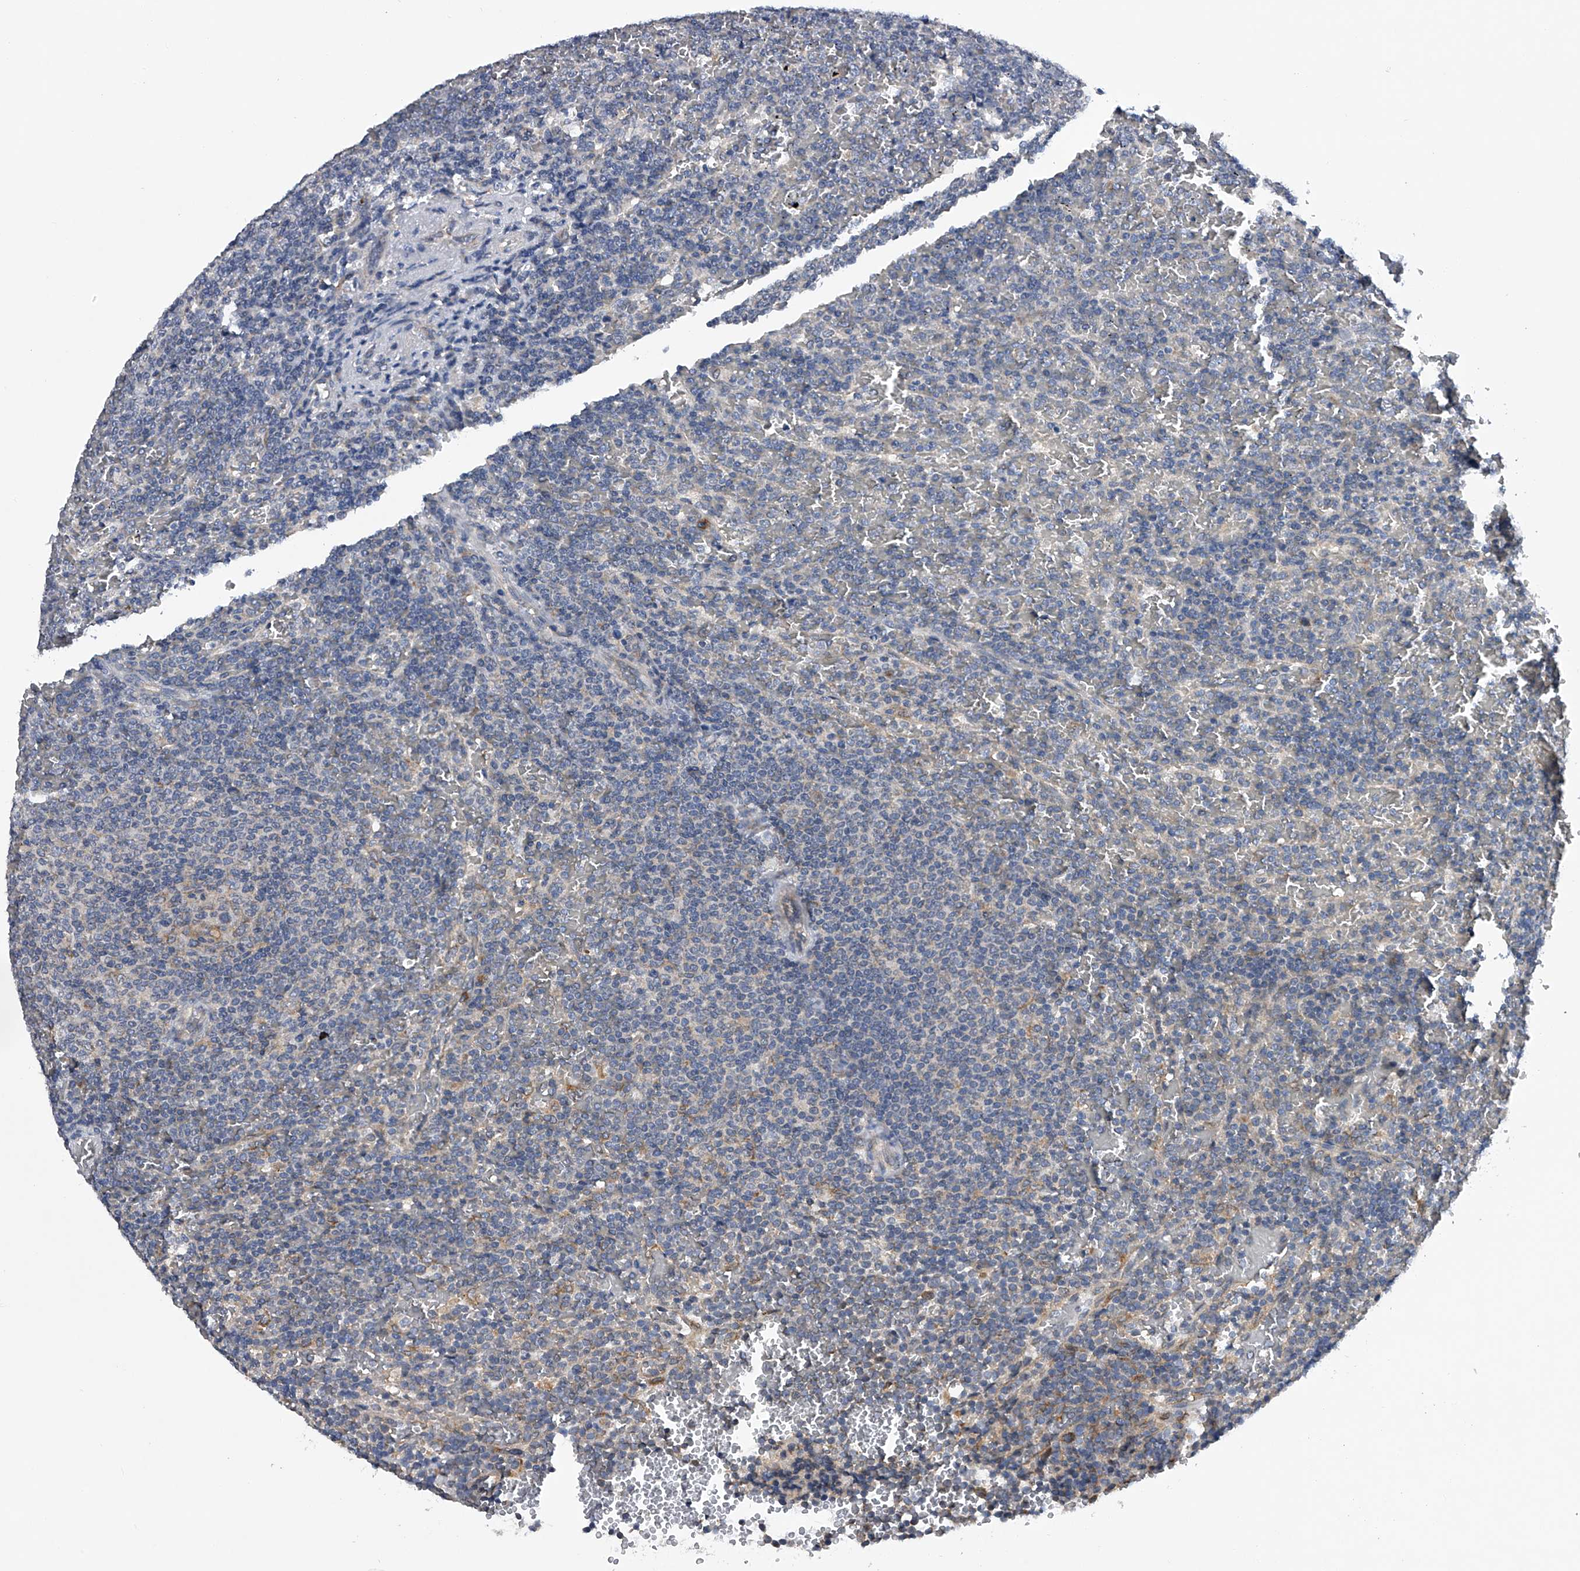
{"staining": {"intensity": "negative", "quantity": "none", "location": "none"}, "tissue": "lymphoma", "cell_type": "Tumor cells", "image_type": "cancer", "snomed": [{"axis": "morphology", "description": "Malignant lymphoma, non-Hodgkin's type, Low grade"}, {"axis": "topography", "description": "Spleen"}], "caption": "Immunohistochemistry (IHC) of malignant lymphoma, non-Hodgkin's type (low-grade) displays no positivity in tumor cells.", "gene": "RNF5", "patient": {"sex": "female", "age": 77}}